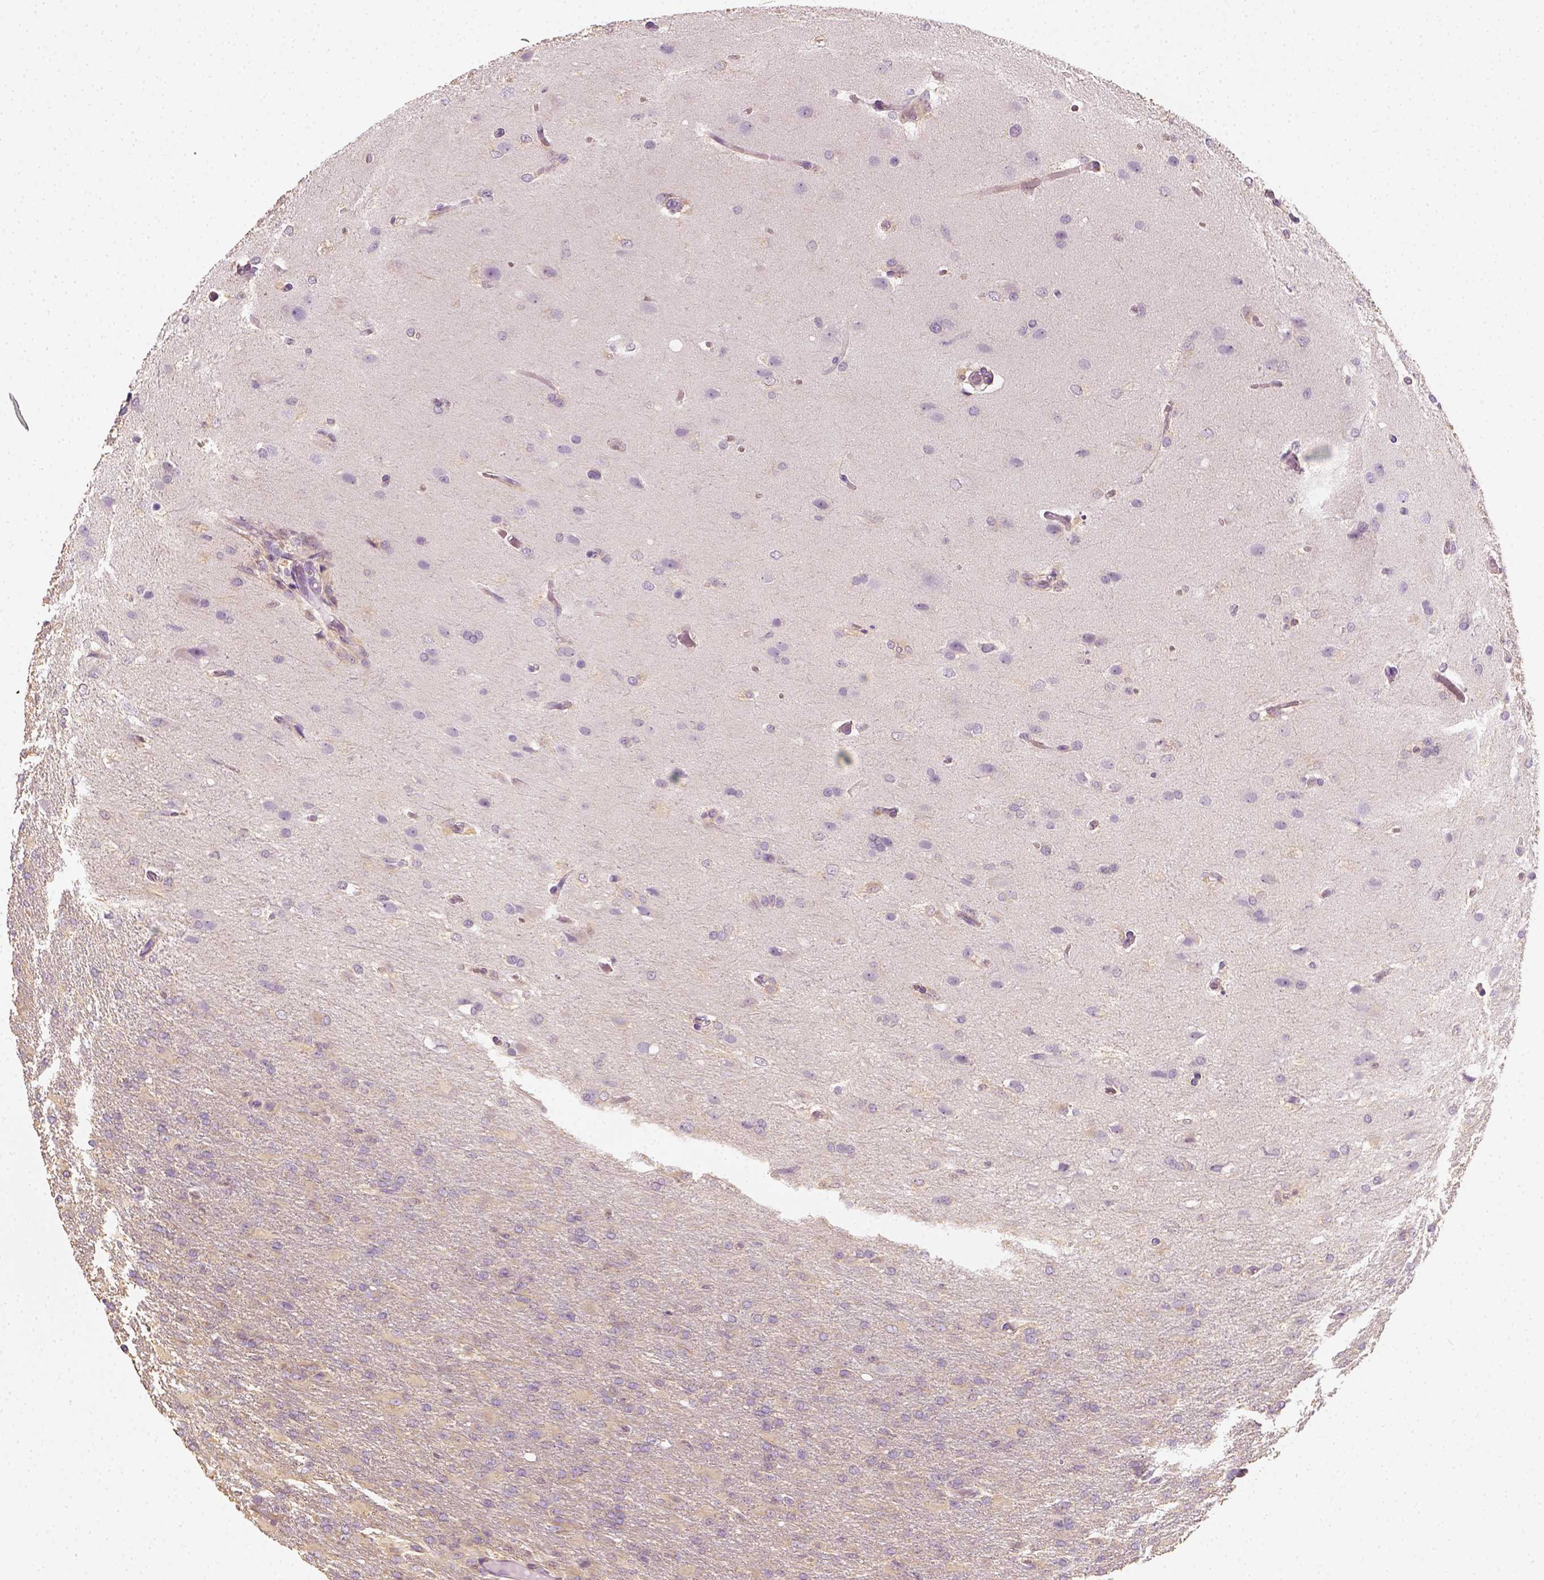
{"staining": {"intensity": "negative", "quantity": "none", "location": "none"}, "tissue": "glioma", "cell_type": "Tumor cells", "image_type": "cancer", "snomed": [{"axis": "morphology", "description": "Glioma, malignant, High grade"}, {"axis": "topography", "description": "Brain"}], "caption": "Immunohistochemistry (IHC) micrograph of glioma stained for a protein (brown), which shows no positivity in tumor cells. Nuclei are stained in blue.", "gene": "EPHB1", "patient": {"sex": "male", "age": 68}}